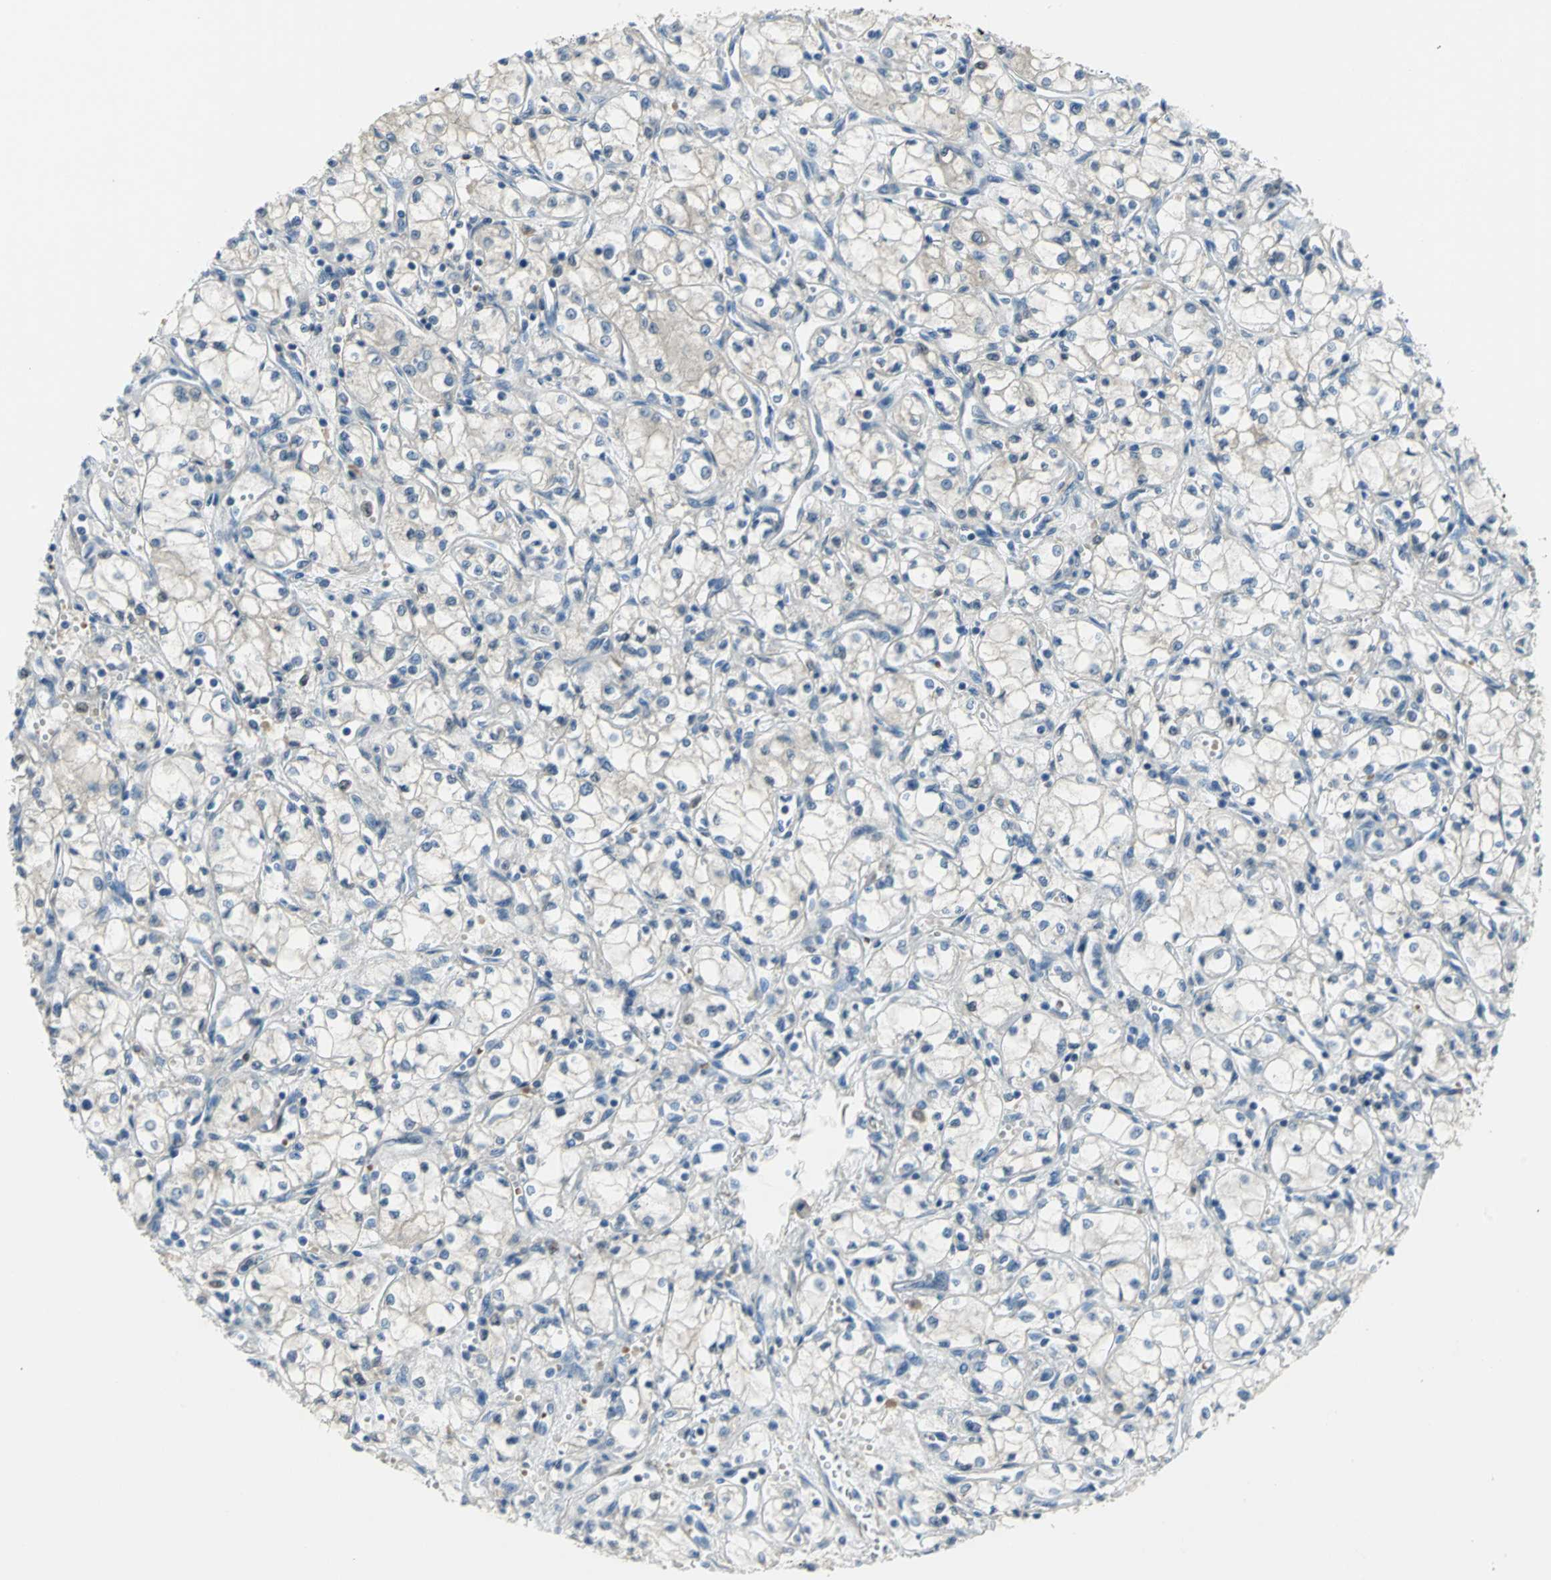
{"staining": {"intensity": "negative", "quantity": "none", "location": "none"}, "tissue": "renal cancer", "cell_type": "Tumor cells", "image_type": "cancer", "snomed": [{"axis": "morphology", "description": "Normal tissue, NOS"}, {"axis": "morphology", "description": "Adenocarcinoma, NOS"}, {"axis": "topography", "description": "Kidney"}], "caption": "Tumor cells are negative for protein expression in human adenocarcinoma (renal).", "gene": "ZIC1", "patient": {"sex": "male", "age": 59}}